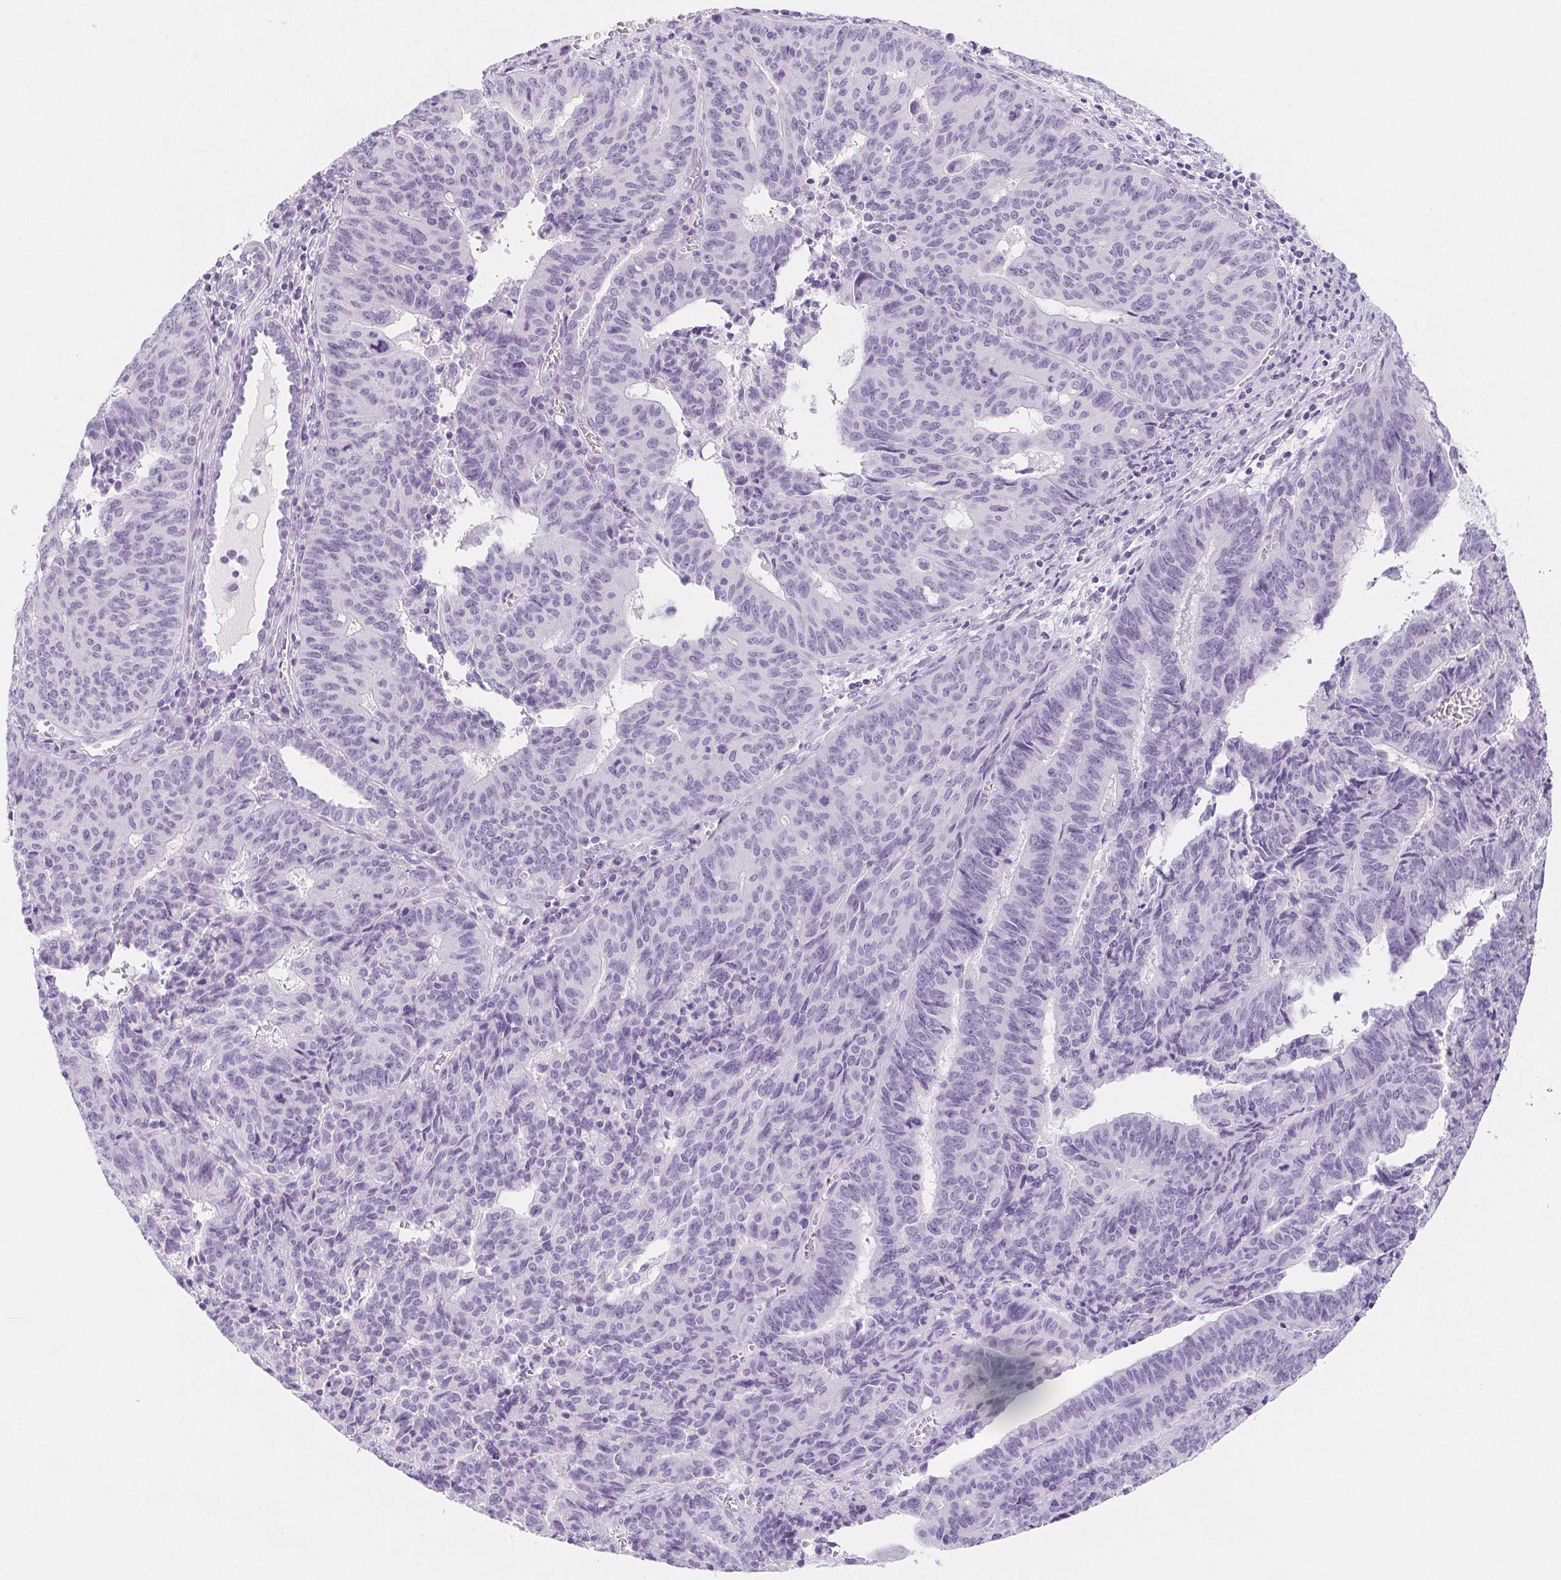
{"staining": {"intensity": "negative", "quantity": "none", "location": "none"}, "tissue": "endometrial cancer", "cell_type": "Tumor cells", "image_type": "cancer", "snomed": [{"axis": "morphology", "description": "Adenocarcinoma, NOS"}, {"axis": "topography", "description": "Endometrium"}], "caption": "Adenocarcinoma (endometrial) was stained to show a protein in brown. There is no significant expression in tumor cells. (Brightfield microscopy of DAB (3,3'-diaminobenzidine) IHC at high magnification).", "gene": "ZBBX", "patient": {"sex": "female", "age": 65}}